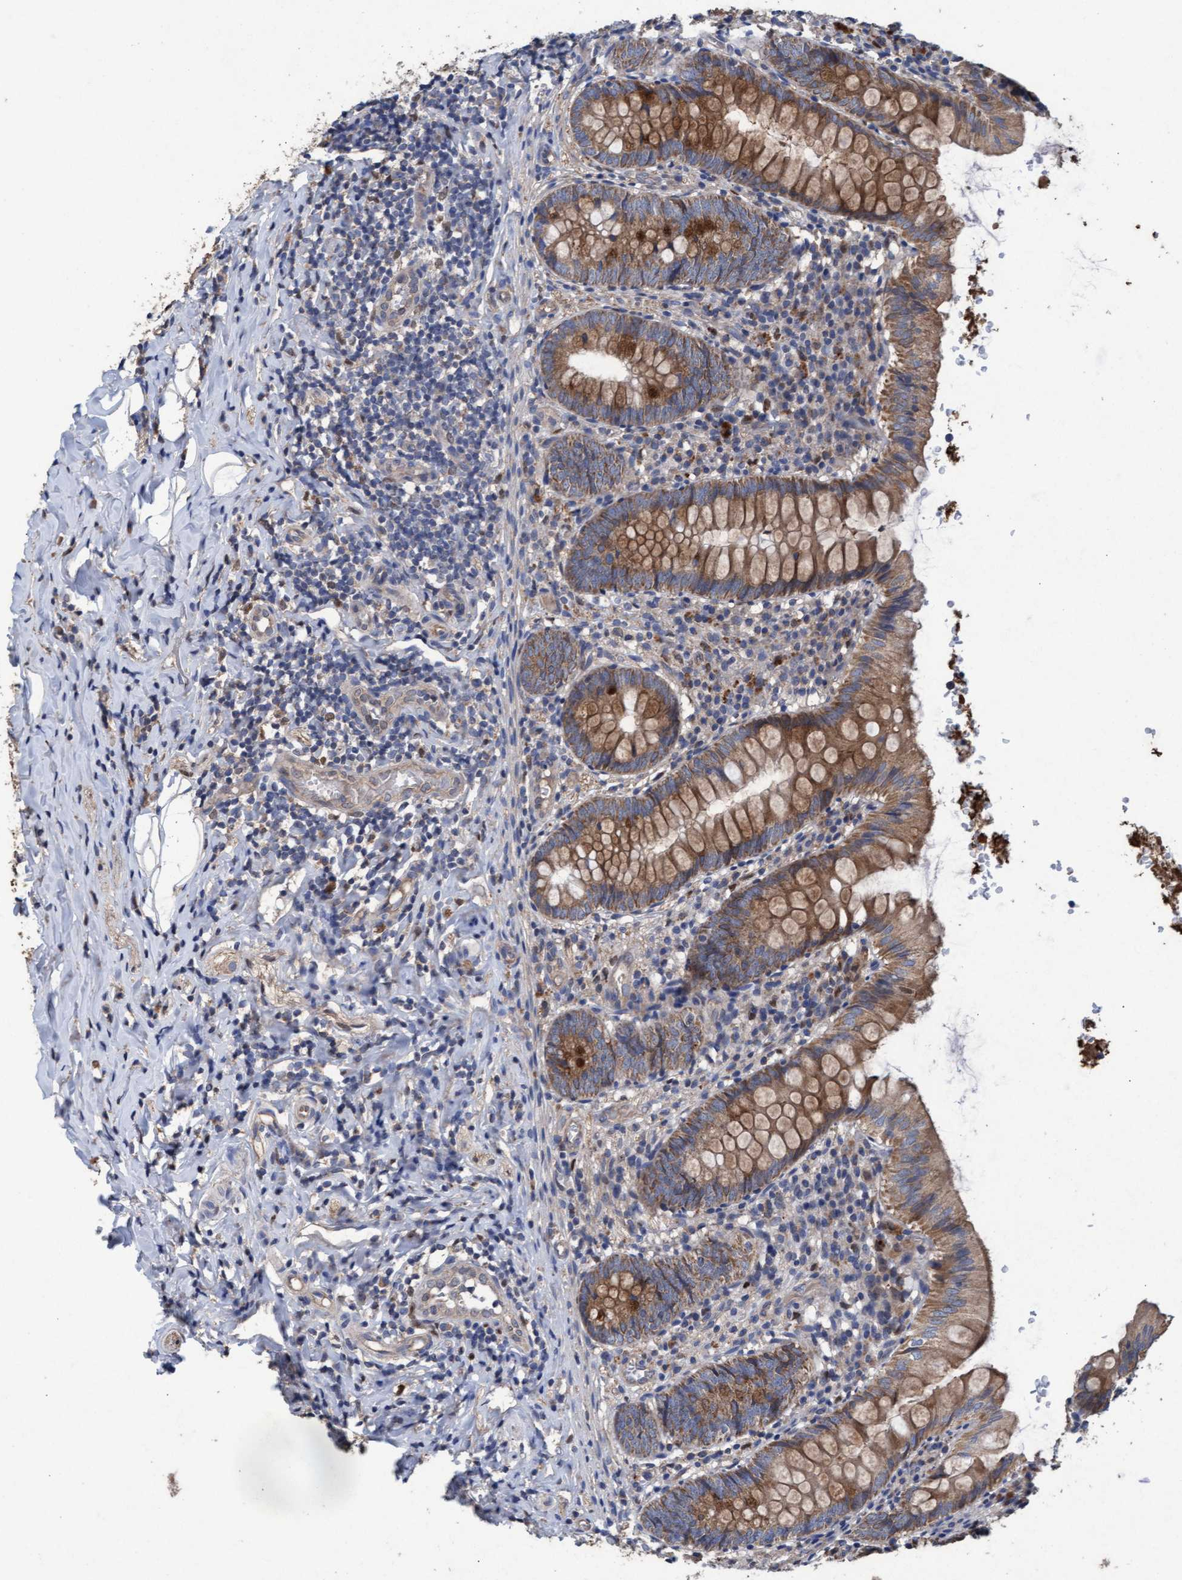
{"staining": {"intensity": "moderate", "quantity": ">75%", "location": "cytoplasmic/membranous"}, "tissue": "appendix", "cell_type": "Glandular cells", "image_type": "normal", "snomed": [{"axis": "morphology", "description": "Normal tissue, NOS"}, {"axis": "topography", "description": "Appendix"}], "caption": "High-magnification brightfield microscopy of unremarkable appendix stained with DAB (3,3'-diaminobenzidine) (brown) and counterstained with hematoxylin (blue). glandular cells exhibit moderate cytoplasmic/membranous staining is appreciated in about>75% of cells.", "gene": "MRPL38", "patient": {"sex": "male", "age": 8}}